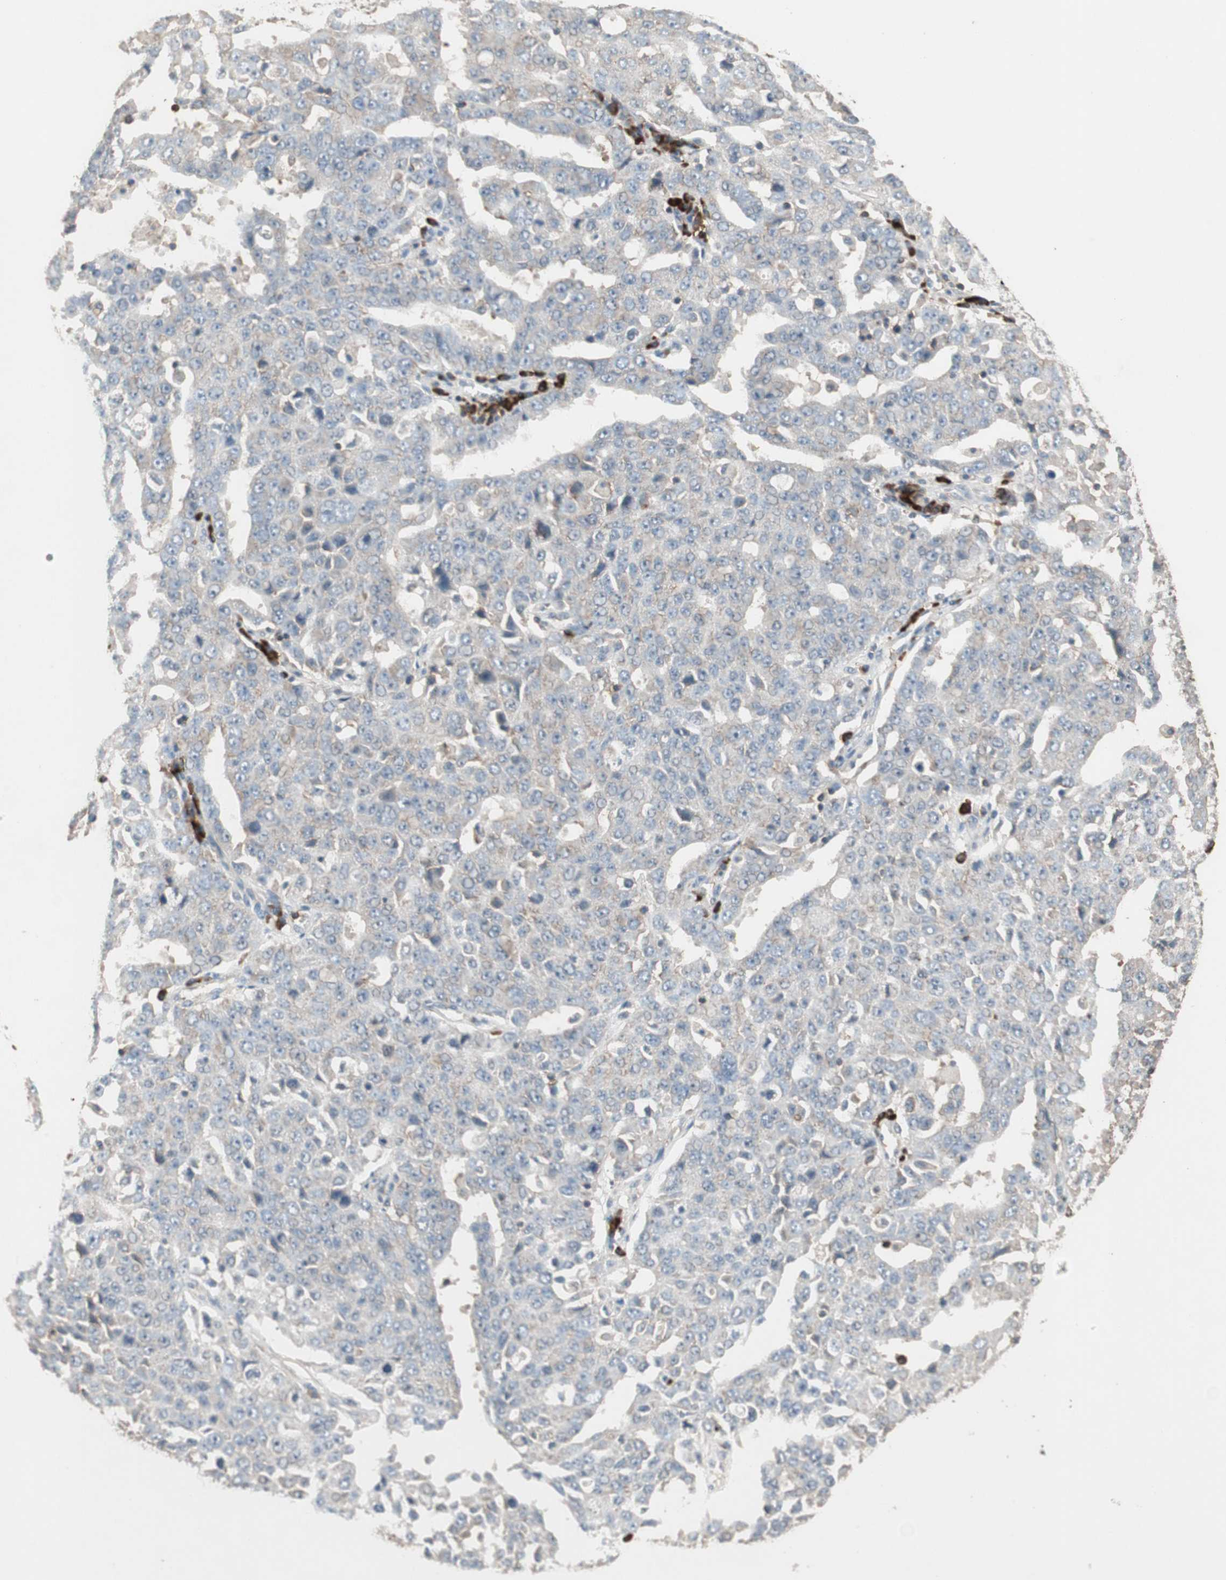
{"staining": {"intensity": "weak", "quantity": "25%-75%", "location": "cytoplasmic/membranous"}, "tissue": "ovarian cancer", "cell_type": "Tumor cells", "image_type": "cancer", "snomed": [{"axis": "morphology", "description": "Carcinoma, endometroid"}, {"axis": "topography", "description": "Ovary"}], "caption": "Immunohistochemical staining of human ovarian cancer (endometroid carcinoma) reveals low levels of weak cytoplasmic/membranous positivity in about 25%-75% of tumor cells.", "gene": "MMP3", "patient": {"sex": "female", "age": 62}}